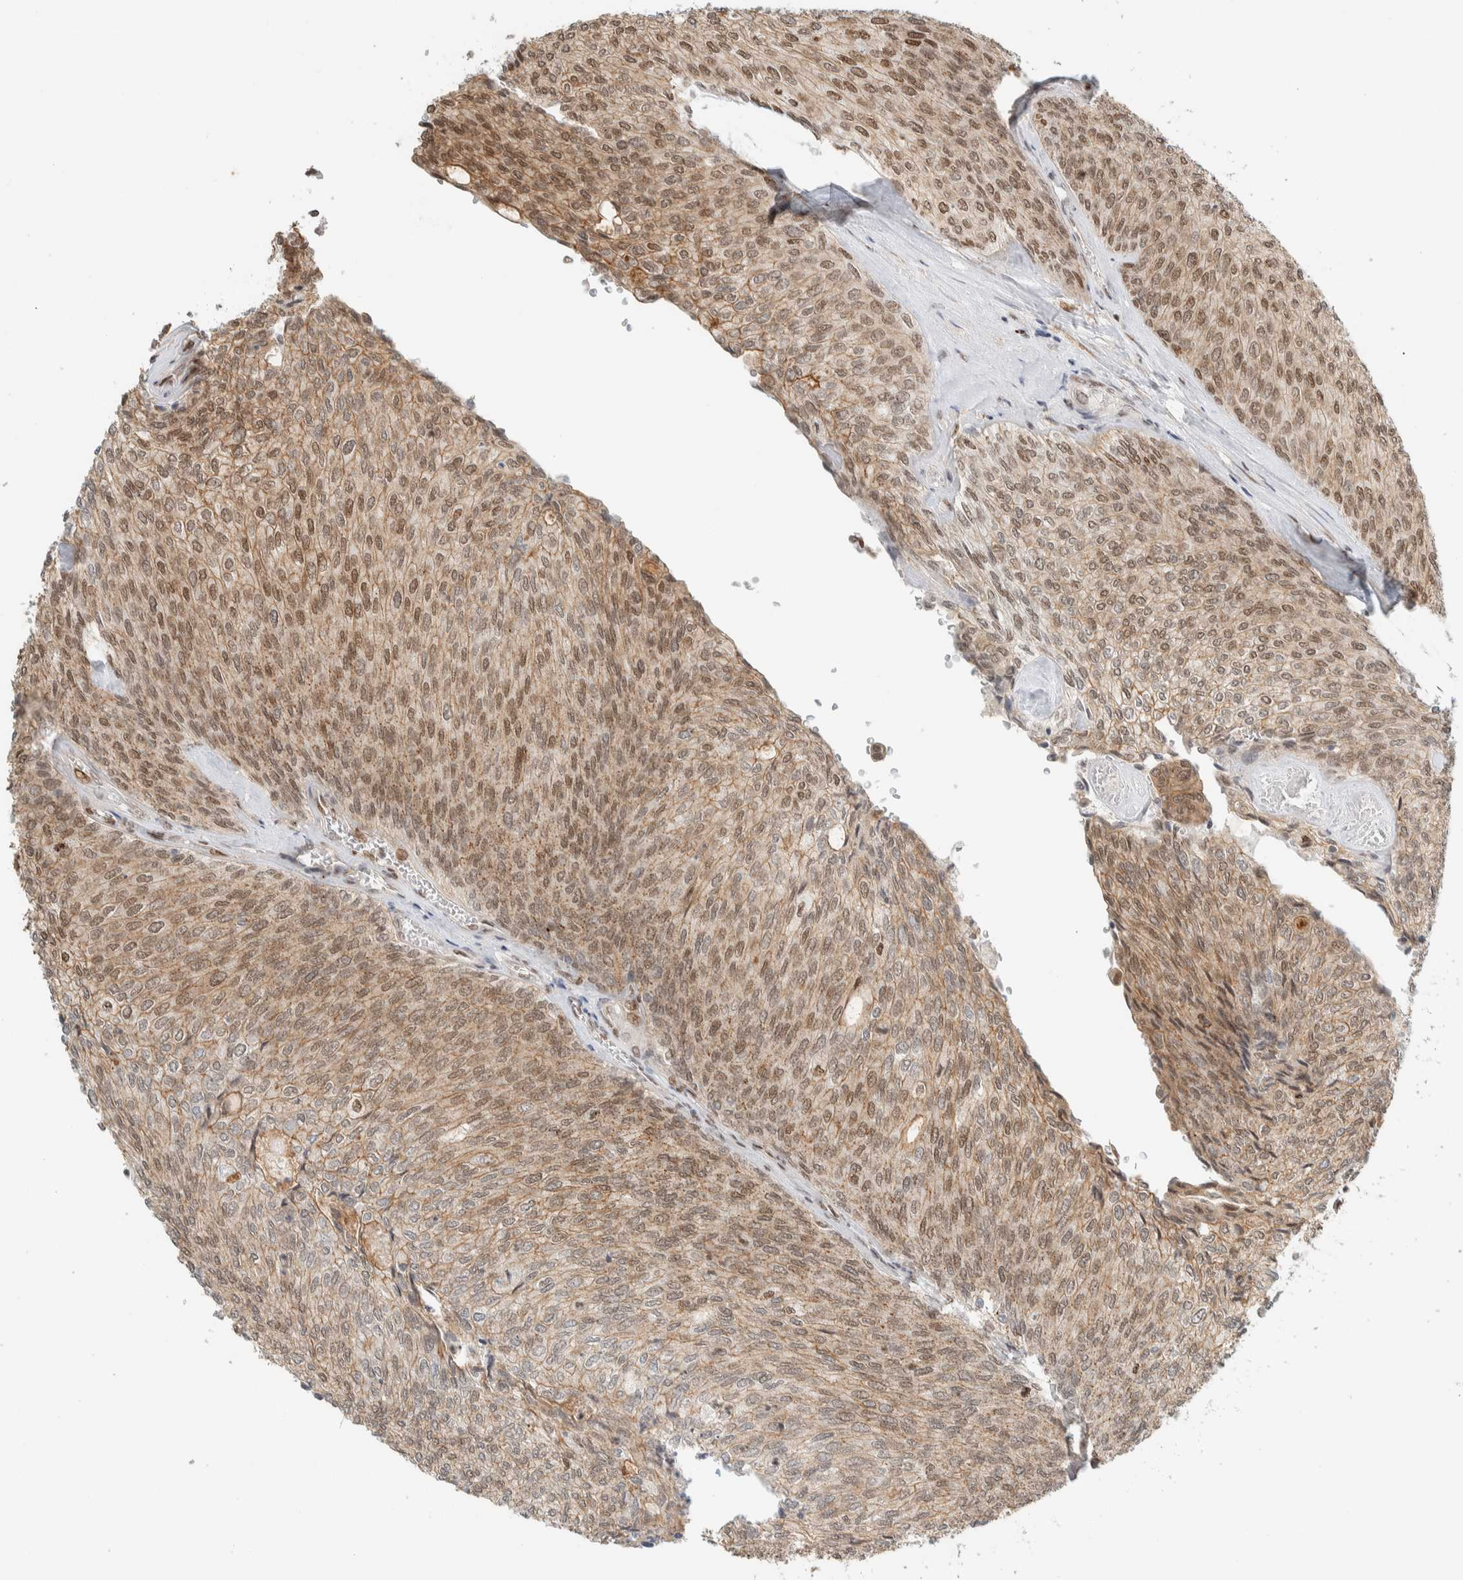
{"staining": {"intensity": "strong", "quantity": ">75%", "location": "cytoplasmic/membranous,nuclear"}, "tissue": "urothelial cancer", "cell_type": "Tumor cells", "image_type": "cancer", "snomed": [{"axis": "morphology", "description": "Urothelial carcinoma, Low grade"}, {"axis": "topography", "description": "Urinary bladder"}], "caption": "Immunohistochemical staining of human low-grade urothelial carcinoma demonstrates high levels of strong cytoplasmic/membranous and nuclear protein staining in approximately >75% of tumor cells.", "gene": "TFE3", "patient": {"sex": "female", "age": 79}}